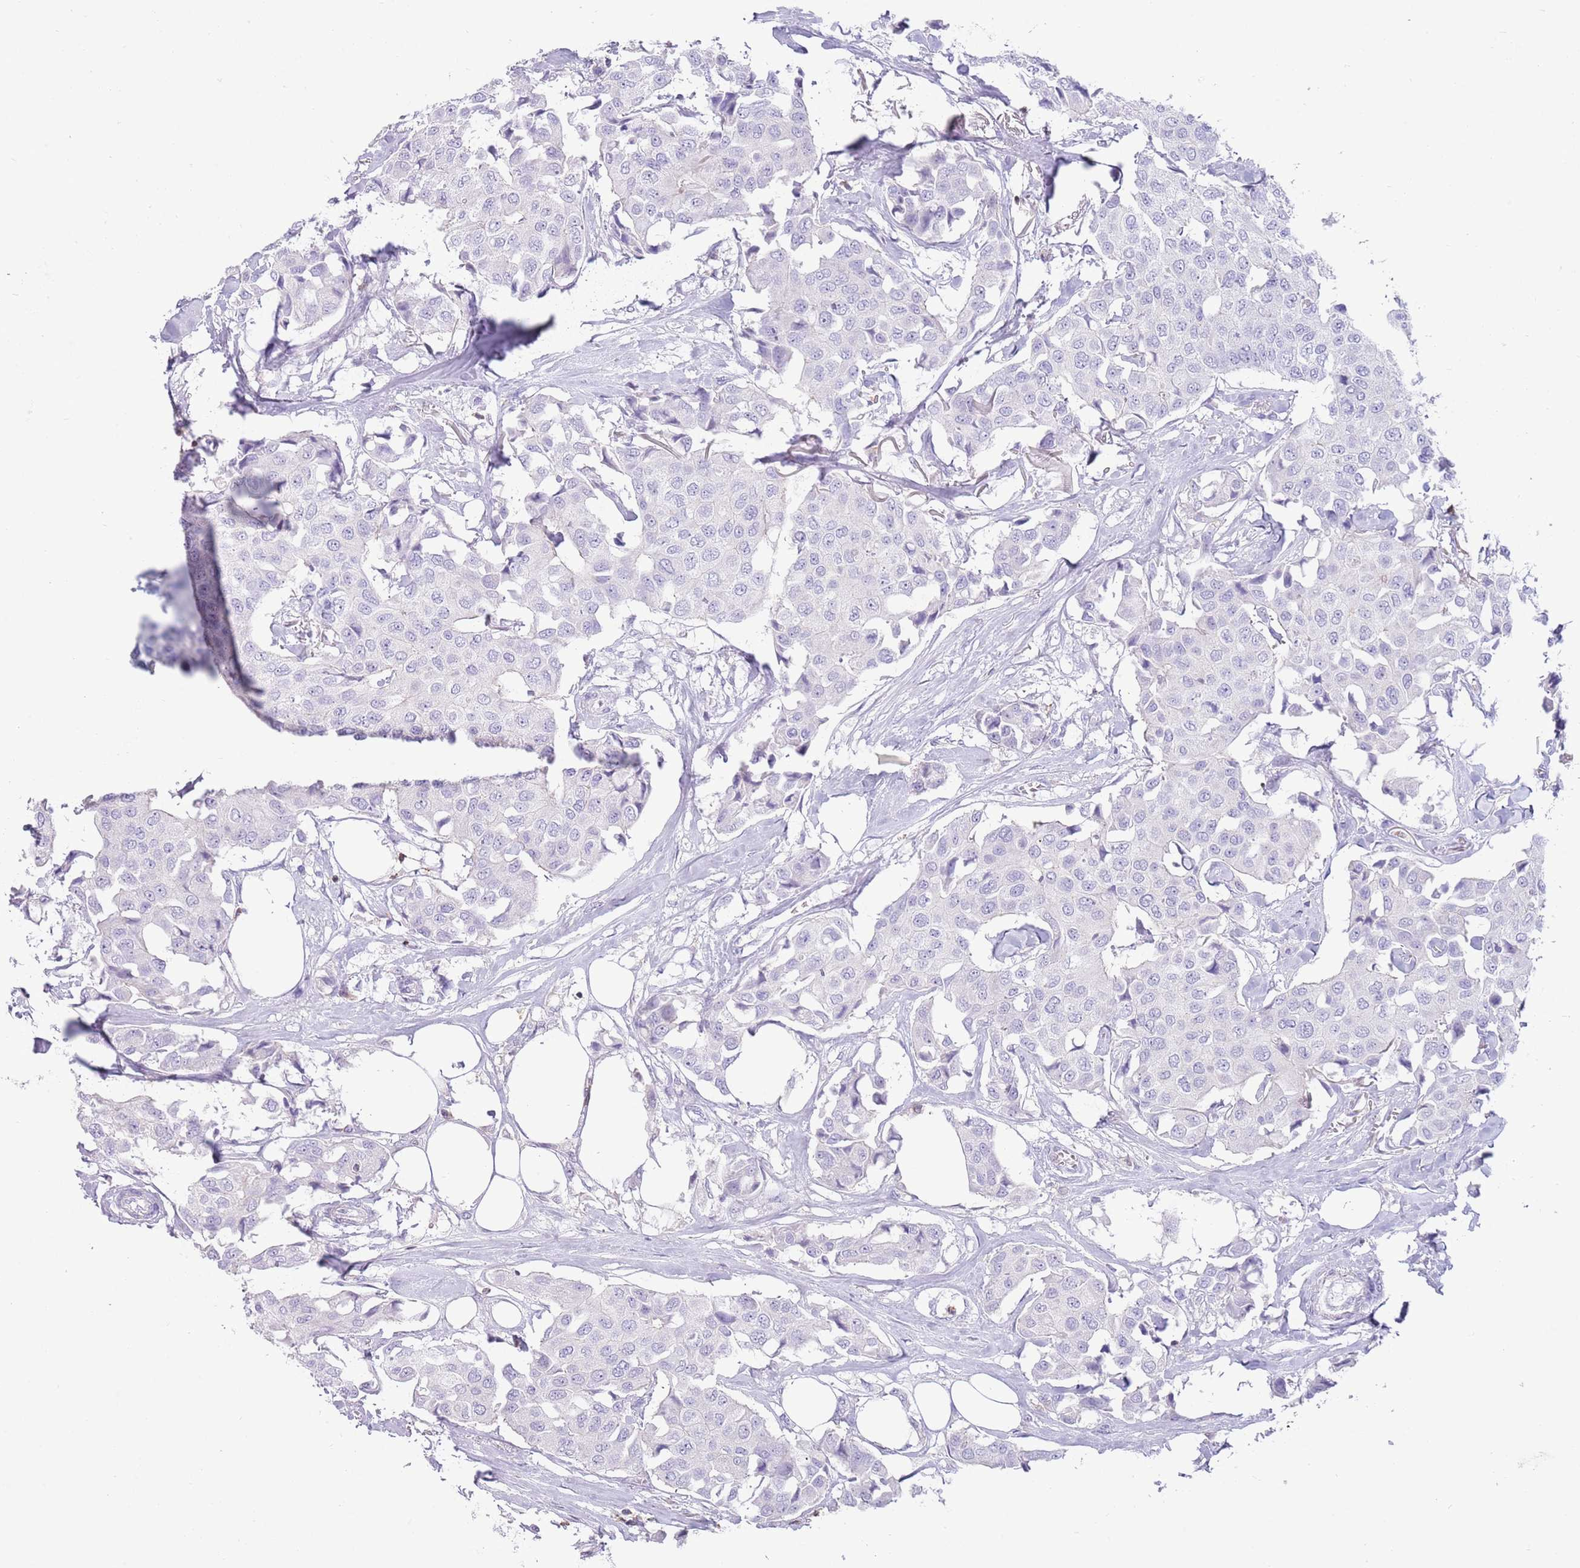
{"staining": {"intensity": "negative", "quantity": "none", "location": "none"}, "tissue": "breast cancer", "cell_type": "Tumor cells", "image_type": "cancer", "snomed": [{"axis": "morphology", "description": "Duct carcinoma"}, {"axis": "topography", "description": "Breast"}], "caption": "Immunohistochemistry micrograph of neoplastic tissue: breast intraductal carcinoma stained with DAB (3,3'-diaminobenzidine) reveals no significant protein staining in tumor cells.", "gene": "OR4Q3", "patient": {"sex": "female", "age": 80}}